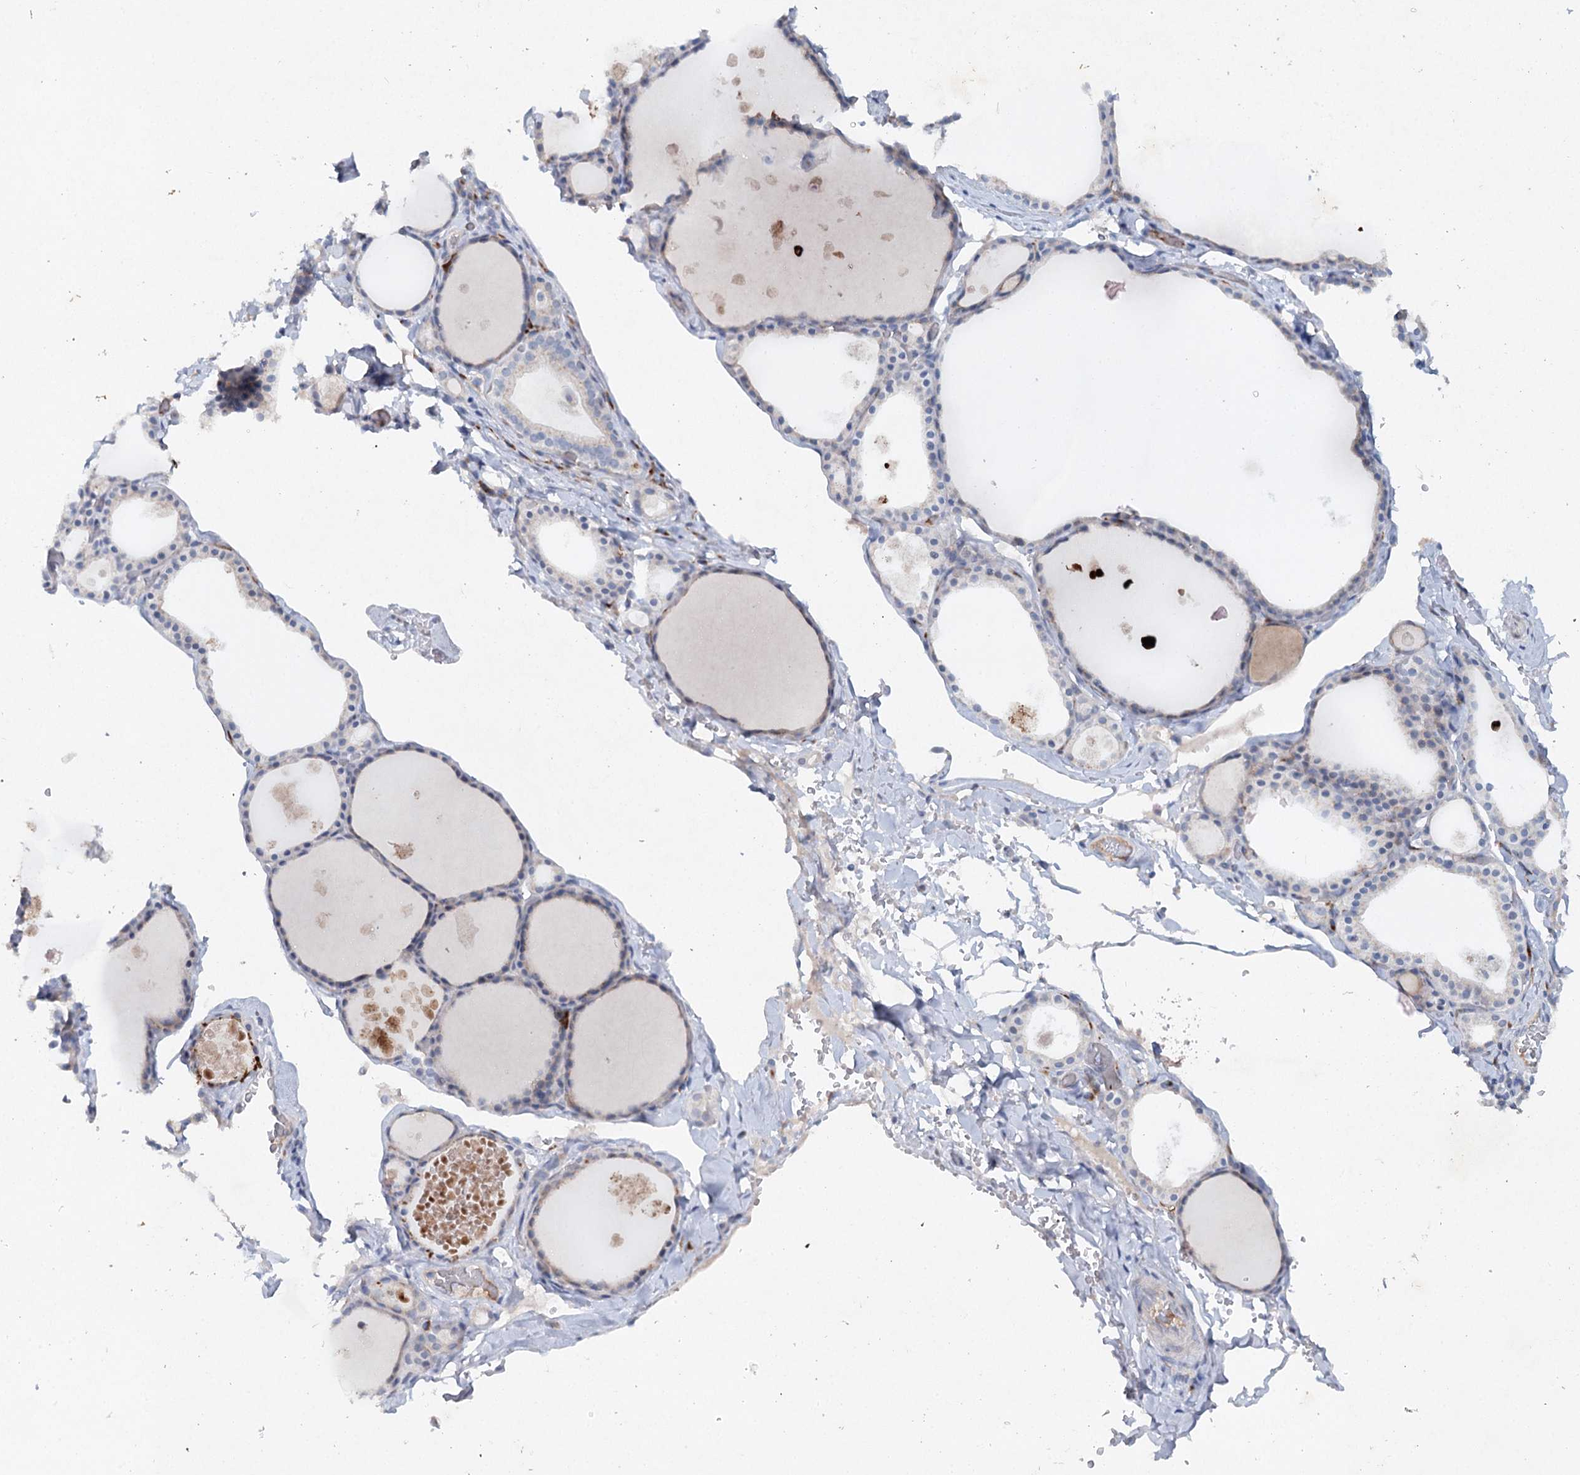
{"staining": {"intensity": "negative", "quantity": "none", "location": "none"}, "tissue": "thyroid gland", "cell_type": "Glandular cells", "image_type": "normal", "snomed": [{"axis": "morphology", "description": "Normal tissue, NOS"}, {"axis": "topography", "description": "Thyroid gland"}], "caption": "Thyroid gland was stained to show a protein in brown. There is no significant staining in glandular cells. (DAB (3,3'-diaminobenzidine) immunohistochemistry (IHC), high magnification).", "gene": "RFX6", "patient": {"sex": "male", "age": 56}}